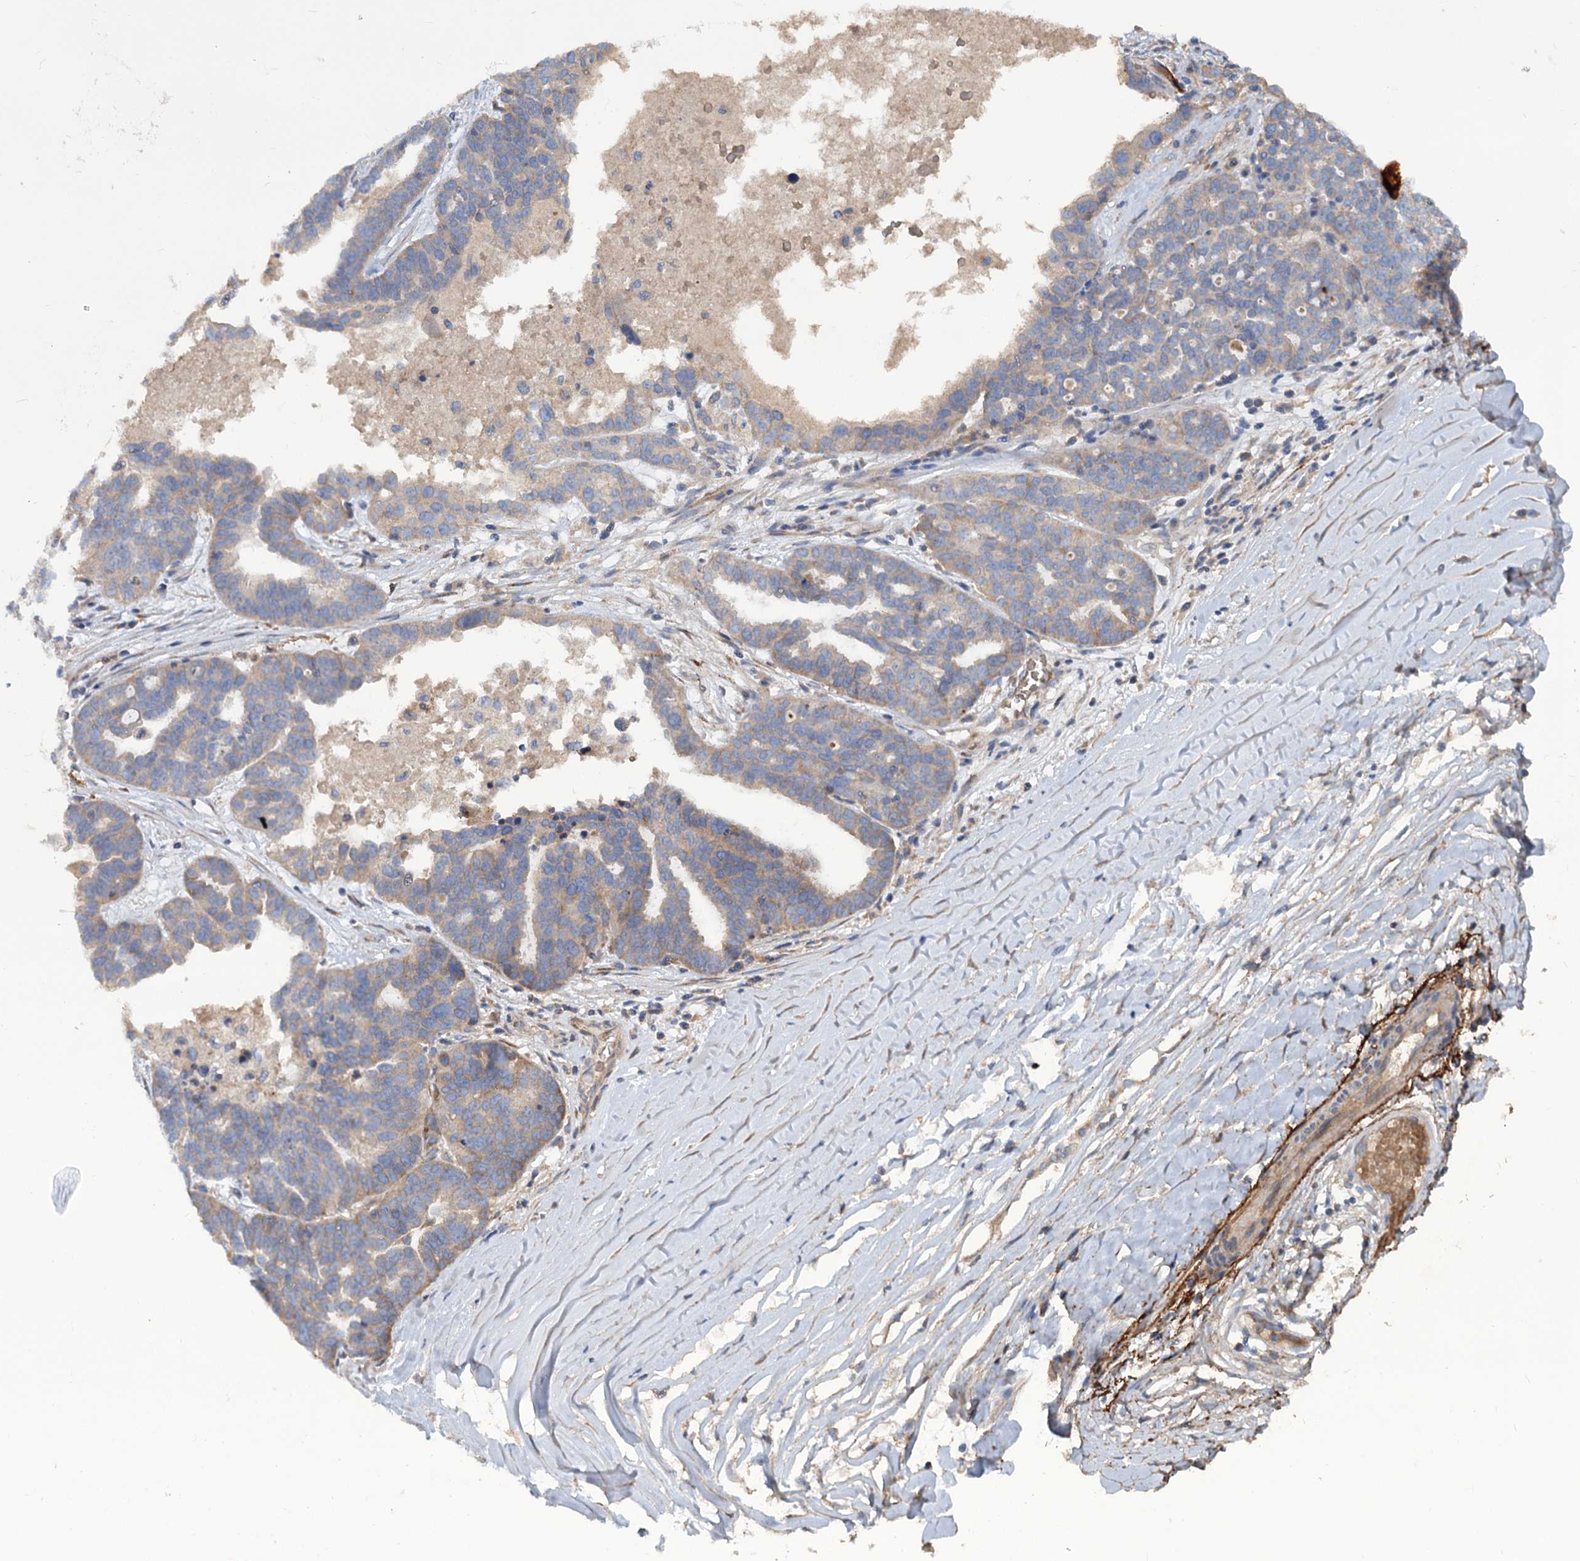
{"staining": {"intensity": "weak", "quantity": "25%-75%", "location": "cytoplasmic/membranous"}, "tissue": "ovarian cancer", "cell_type": "Tumor cells", "image_type": "cancer", "snomed": [{"axis": "morphology", "description": "Cystadenocarcinoma, serous, NOS"}, {"axis": "topography", "description": "Ovary"}], "caption": "Immunohistochemistry image of neoplastic tissue: serous cystadenocarcinoma (ovarian) stained using IHC reveals low levels of weak protein expression localized specifically in the cytoplasmic/membranous of tumor cells, appearing as a cytoplasmic/membranous brown color.", "gene": "URAD", "patient": {"sex": "female", "age": 59}}